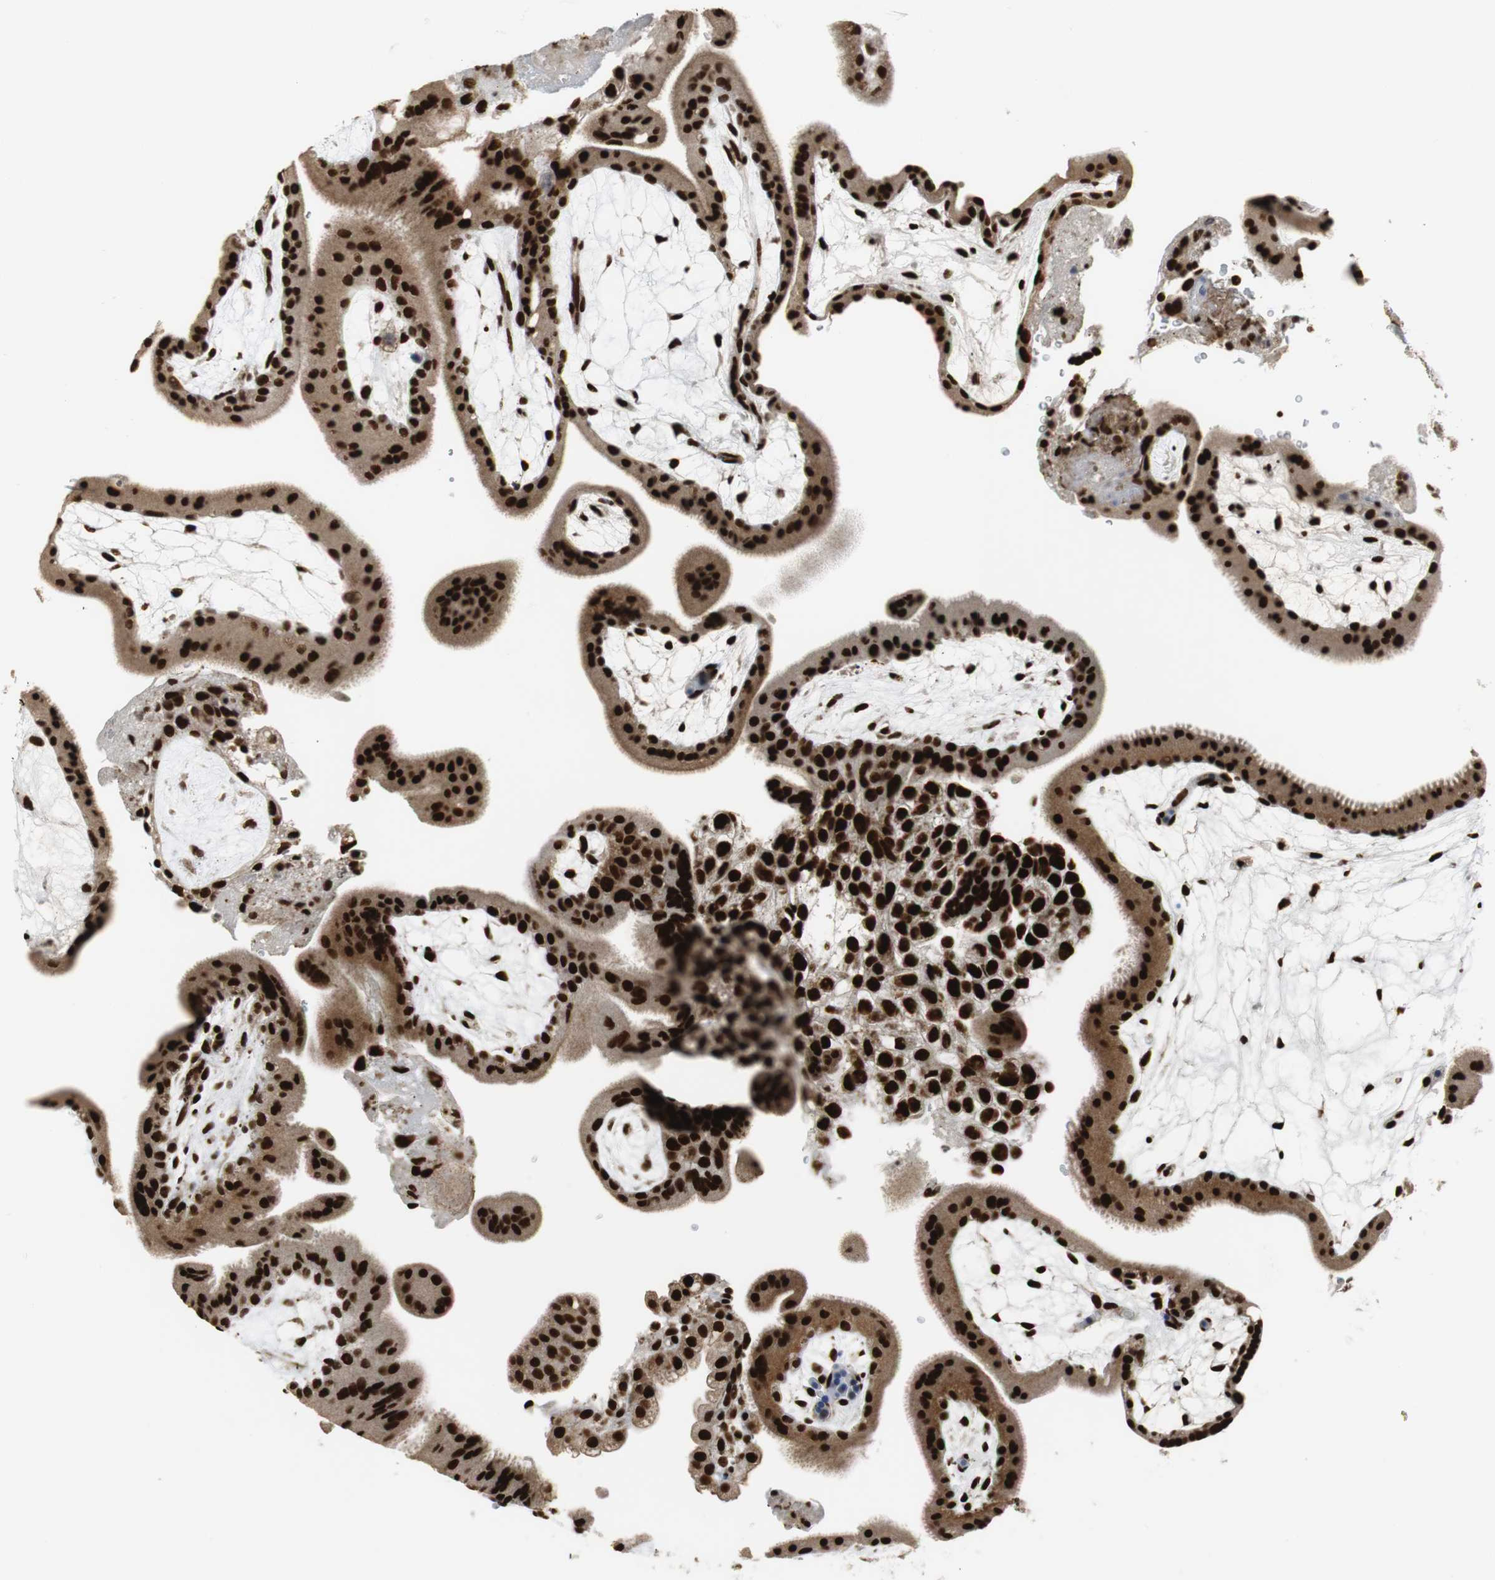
{"staining": {"intensity": "strong", "quantity": ">75%", "location": "nuclear"}, "tissue": "placenta", "cell_type": "Decidual cells", "image_type": "normal", "snomed": [{"axis": "morphology", "description": "Normal tissue, NOS"}, {"axis": "topography", "description": "Placenta"}], "caption": "Immunohistochemical staining of unremarkable placenta demonstrates strong nuclear protein positivity in approximately >75% of decidual cells.", "gene": "HDAC1", "patient": {"sex": "female", "age": 19}}